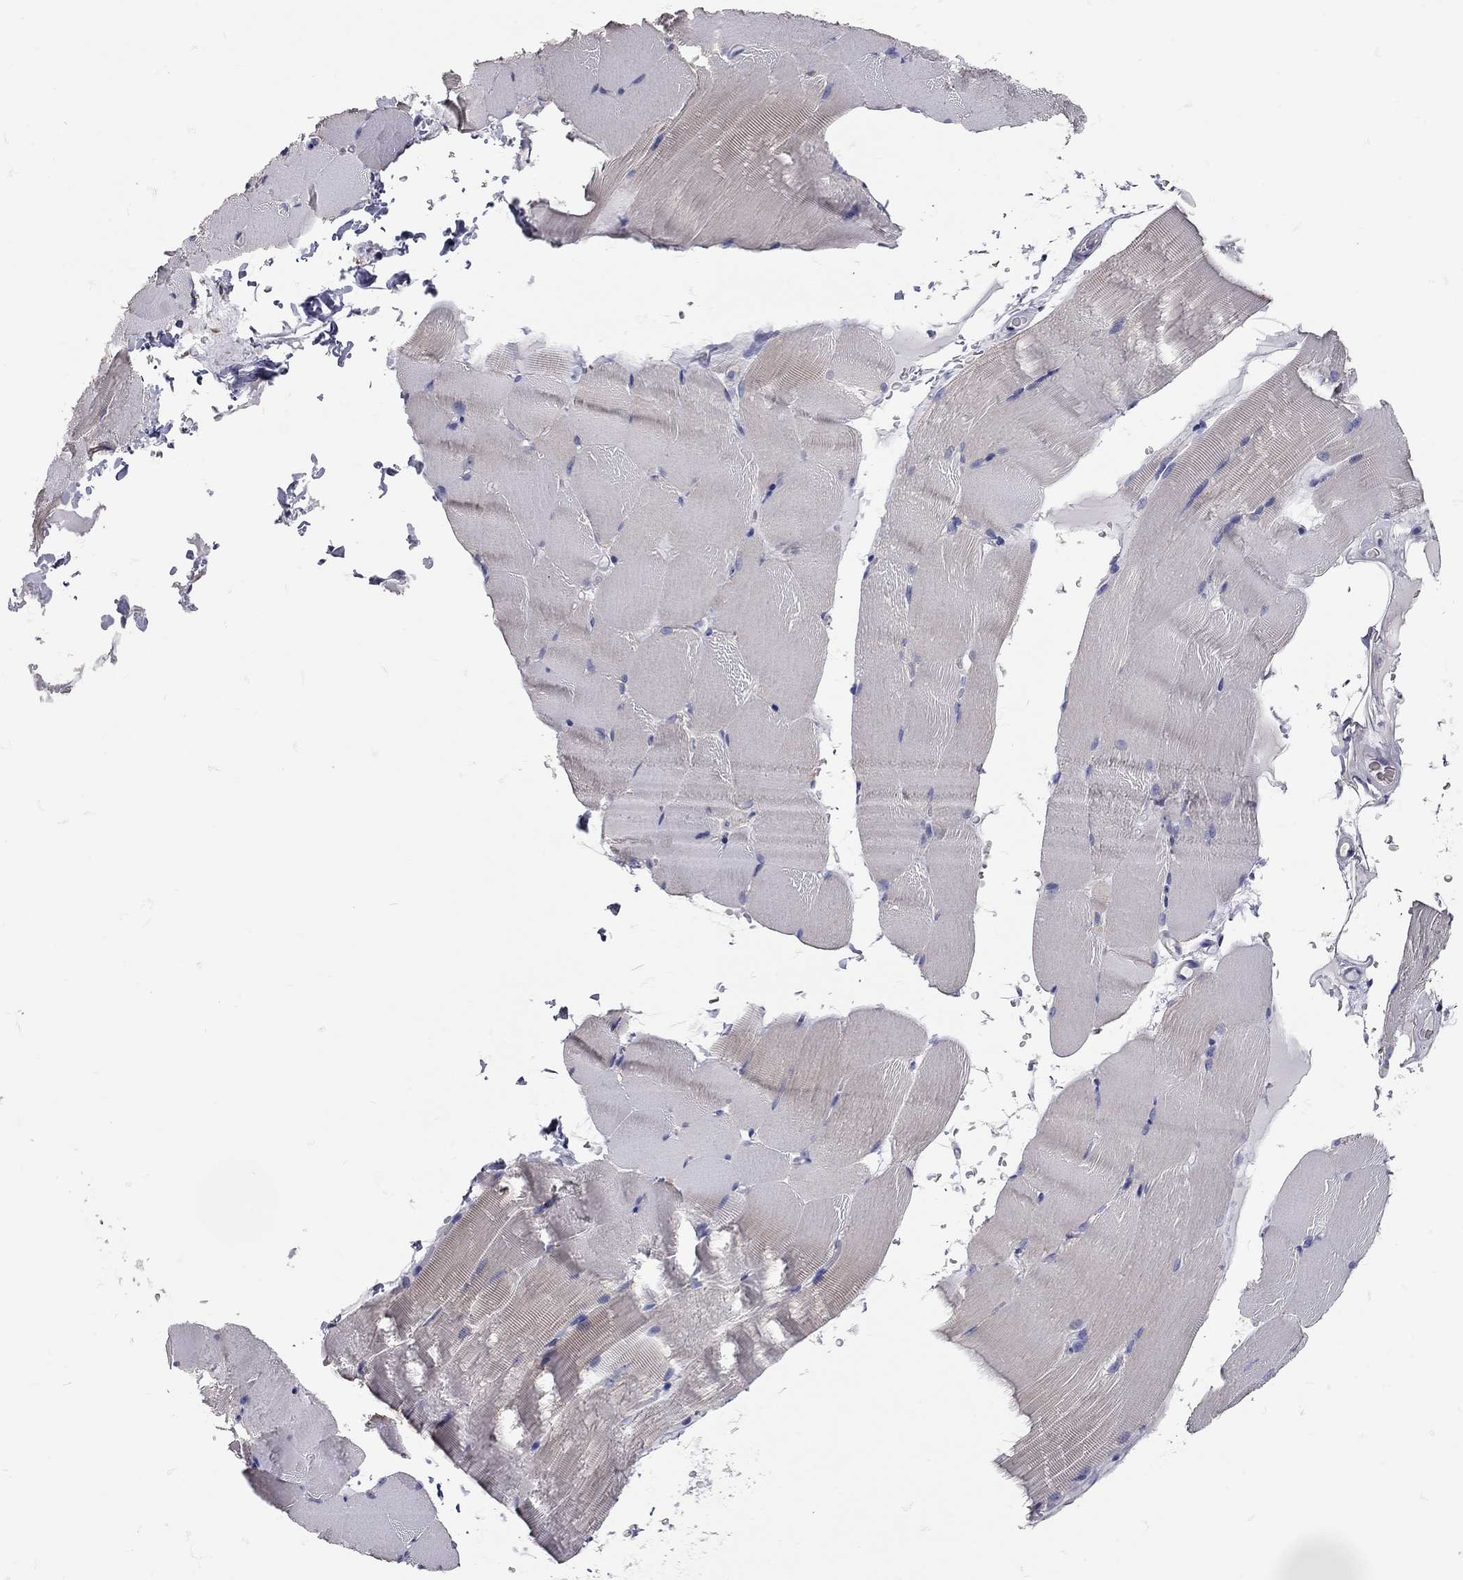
{"staining": {"intensity": "negative", "quantity": "none", "location": "none"}, "tissue": "skeletal muscle", "cell_type": "Myocytes", "image_type": "normal", "snomed": [{"axis": "morphology", "description": "Normal tissue, NOS"}, {"axis": "topography", "description": "Skeletal muscle"}], "caption": "A high-resolution micrograph shows IHC staining of normal skeletal muscle, which reveals no significant staining in myocytes.", "gene": "C10orf90", "patient": {"sex": "female", "age": 37}}